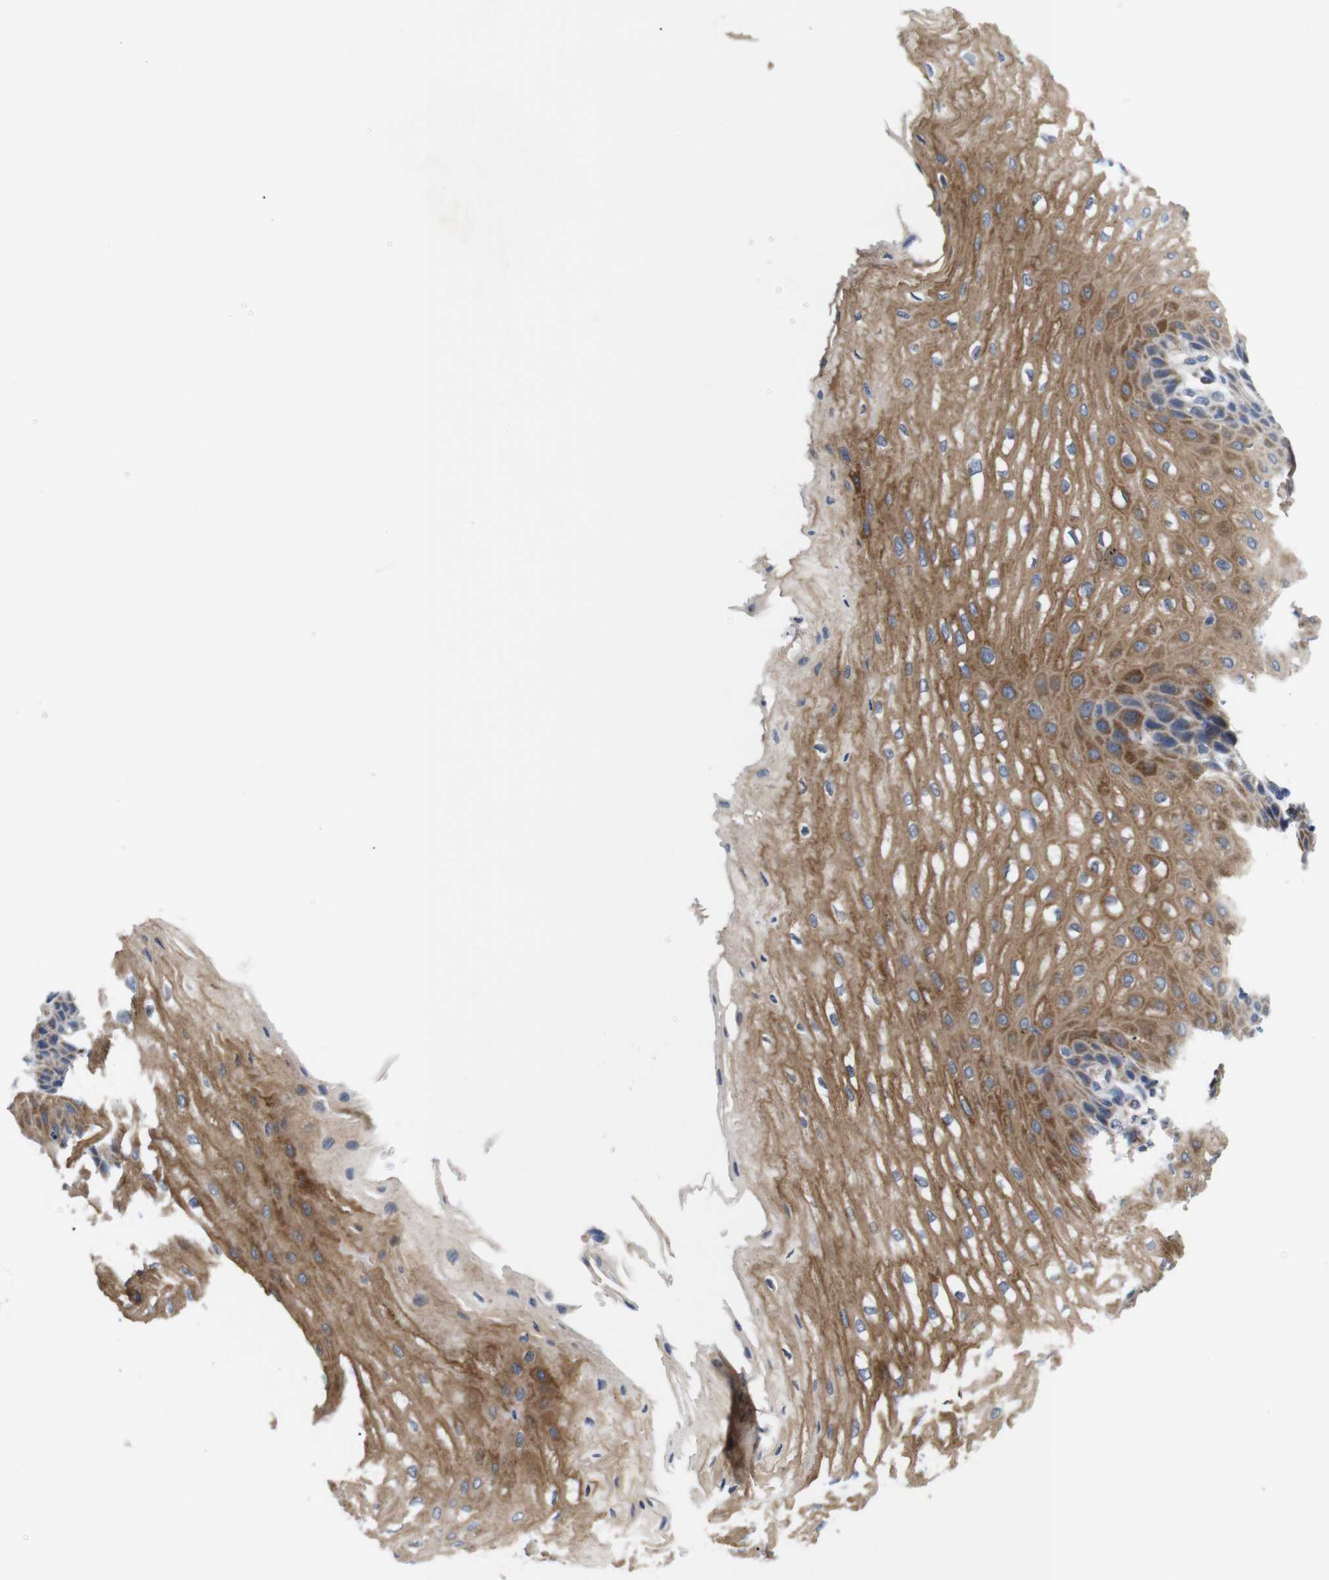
{"staining": {"intensity": "moderate", "quantity": "25%-75%", "location": "cytoplasmic/membranous"}, "tissue": "esophagus", "cell_type": "Squamous epithelial cells", "image_type": "normal", "snomed": [{"axis": "morphology", "description": "Normal tissue, NOS"}, {"axis": "topography", "description": "Esophagus"}], "caption": "Esophagus was stained to show a protein in brown. There is medium levels of moderate cytoplasmic/membranous staining in approximately 25%-75% of squamous epithelial cells. The staining was performed using DAB to visualize the protein expression in brown, while the nuclei were stained in blue with hematoxylin (Magnification: 20x).", "gene": "LRRC55", "patient": {"sex": "male", "age": 54}}